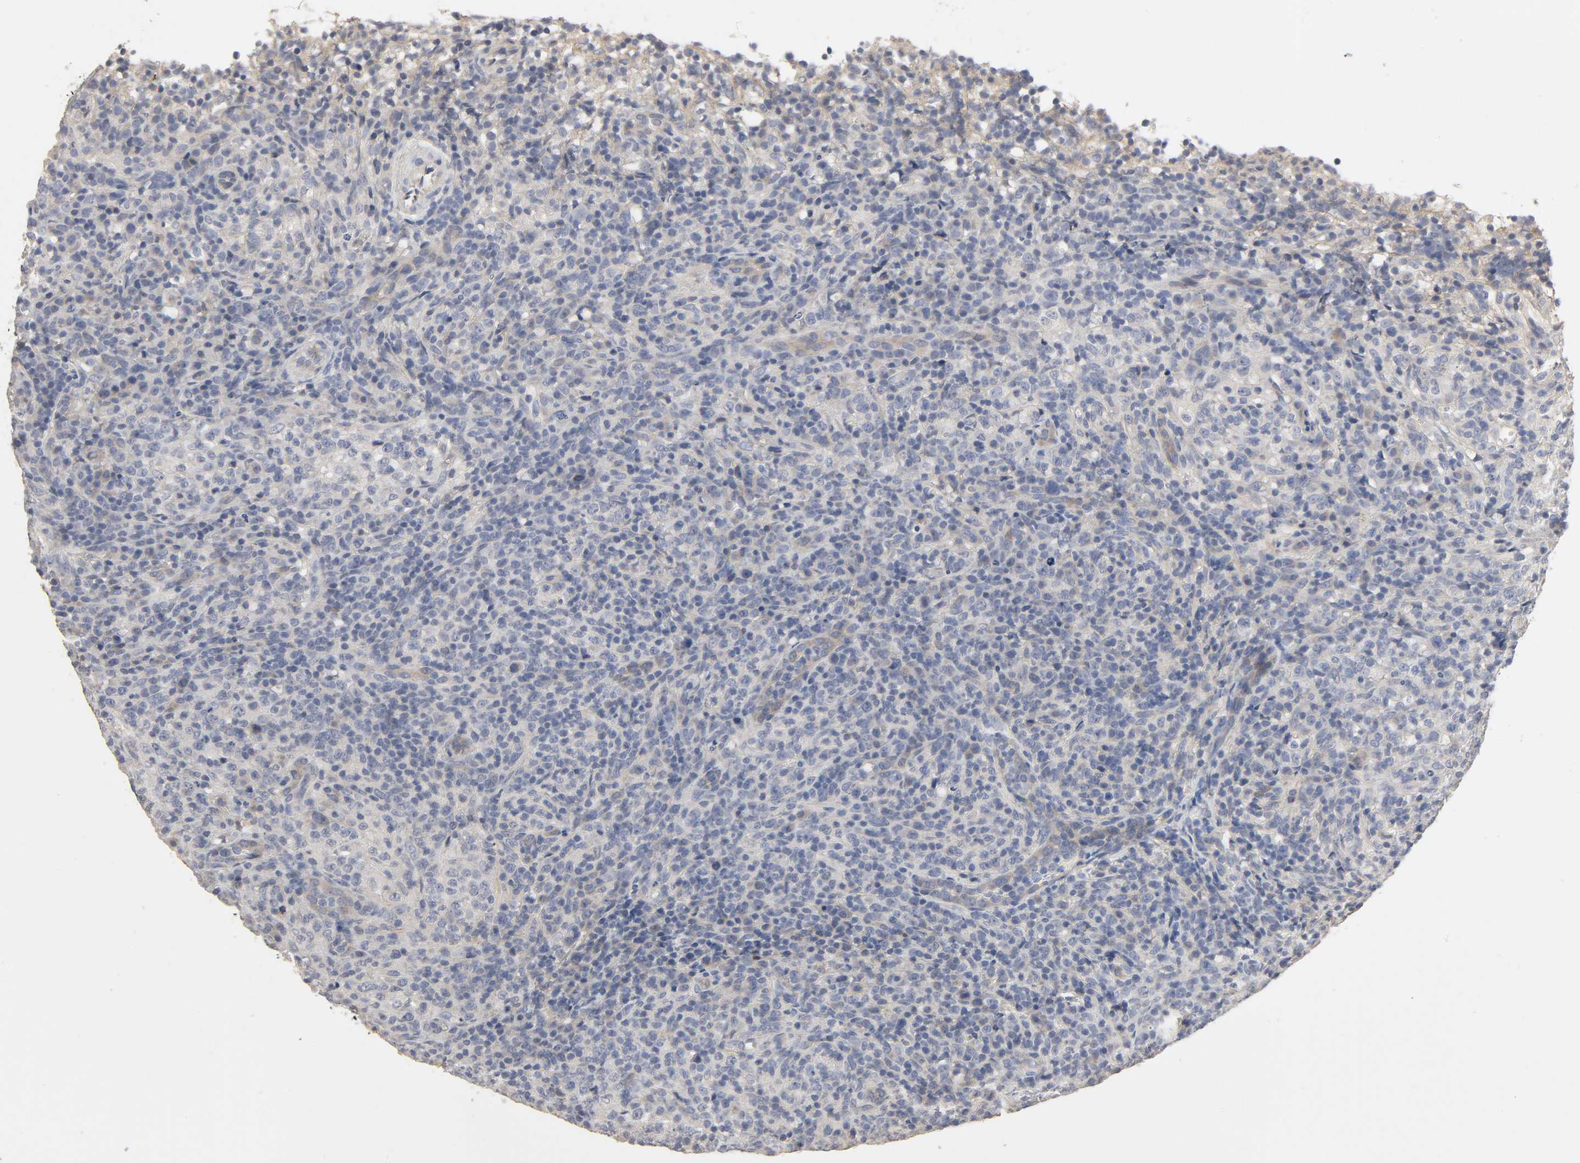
{"staining": {"intensity": "weak", "quantity": "<25%", "location": "cytoplasmic/membranous"}, "tissue": "lymphoma", "cell_type": "Tumor cells", "image_type": "cancer", "snomed": [{"axis": "morphology", "description": "Malignant lymphoma, non-Hodgkin's type, High grade"}, {"axis": "topography", "description": "Lymph node"}], "caption": "Lymphoma was stained to show a protein in brown. There is no significant expression in tumor cells.", "gene": "SLC10A2", "patient": {"sex": "female", "age": 76}}